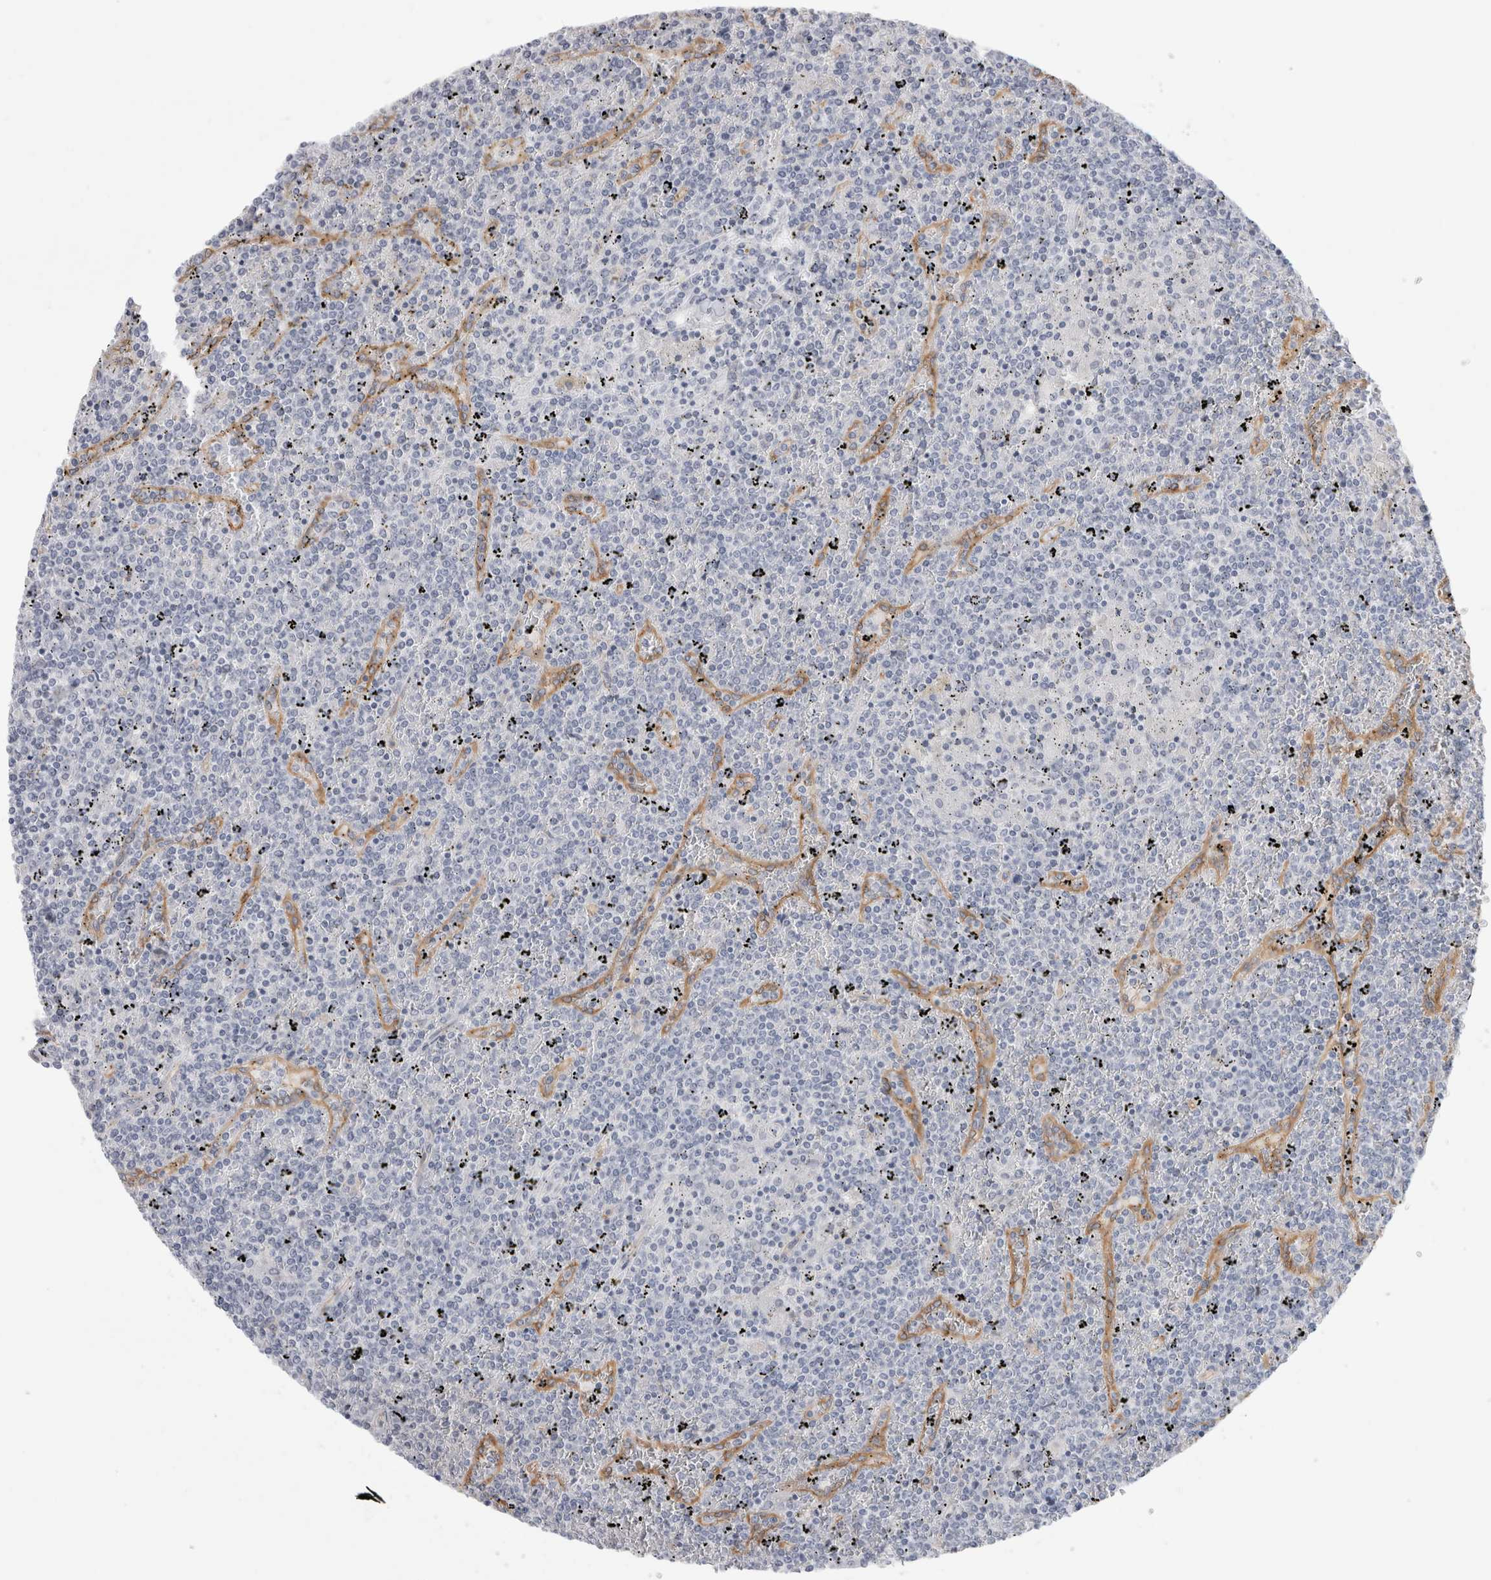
{"staining": {"intensity": "negative", "quantity": "none", "location": "none"}, "tissue": "lymphoma", "cell_type": "Tumor cells", "image_type": "cancer", "snomed": [{"axis": "morphology", "description": "Malignant lymphoma, non-Hodgkin's type, Low grade"}, {"axis": "topography", "description": "Spleen"}], "caption": "Histopathology image shows no protein positivity in tumor cells of malignant lymphoma, non-Hodgkin's type (low-grade) tissue.", "gene": "ANKMY1", "patient": {"sex": "female", "age": 19}}